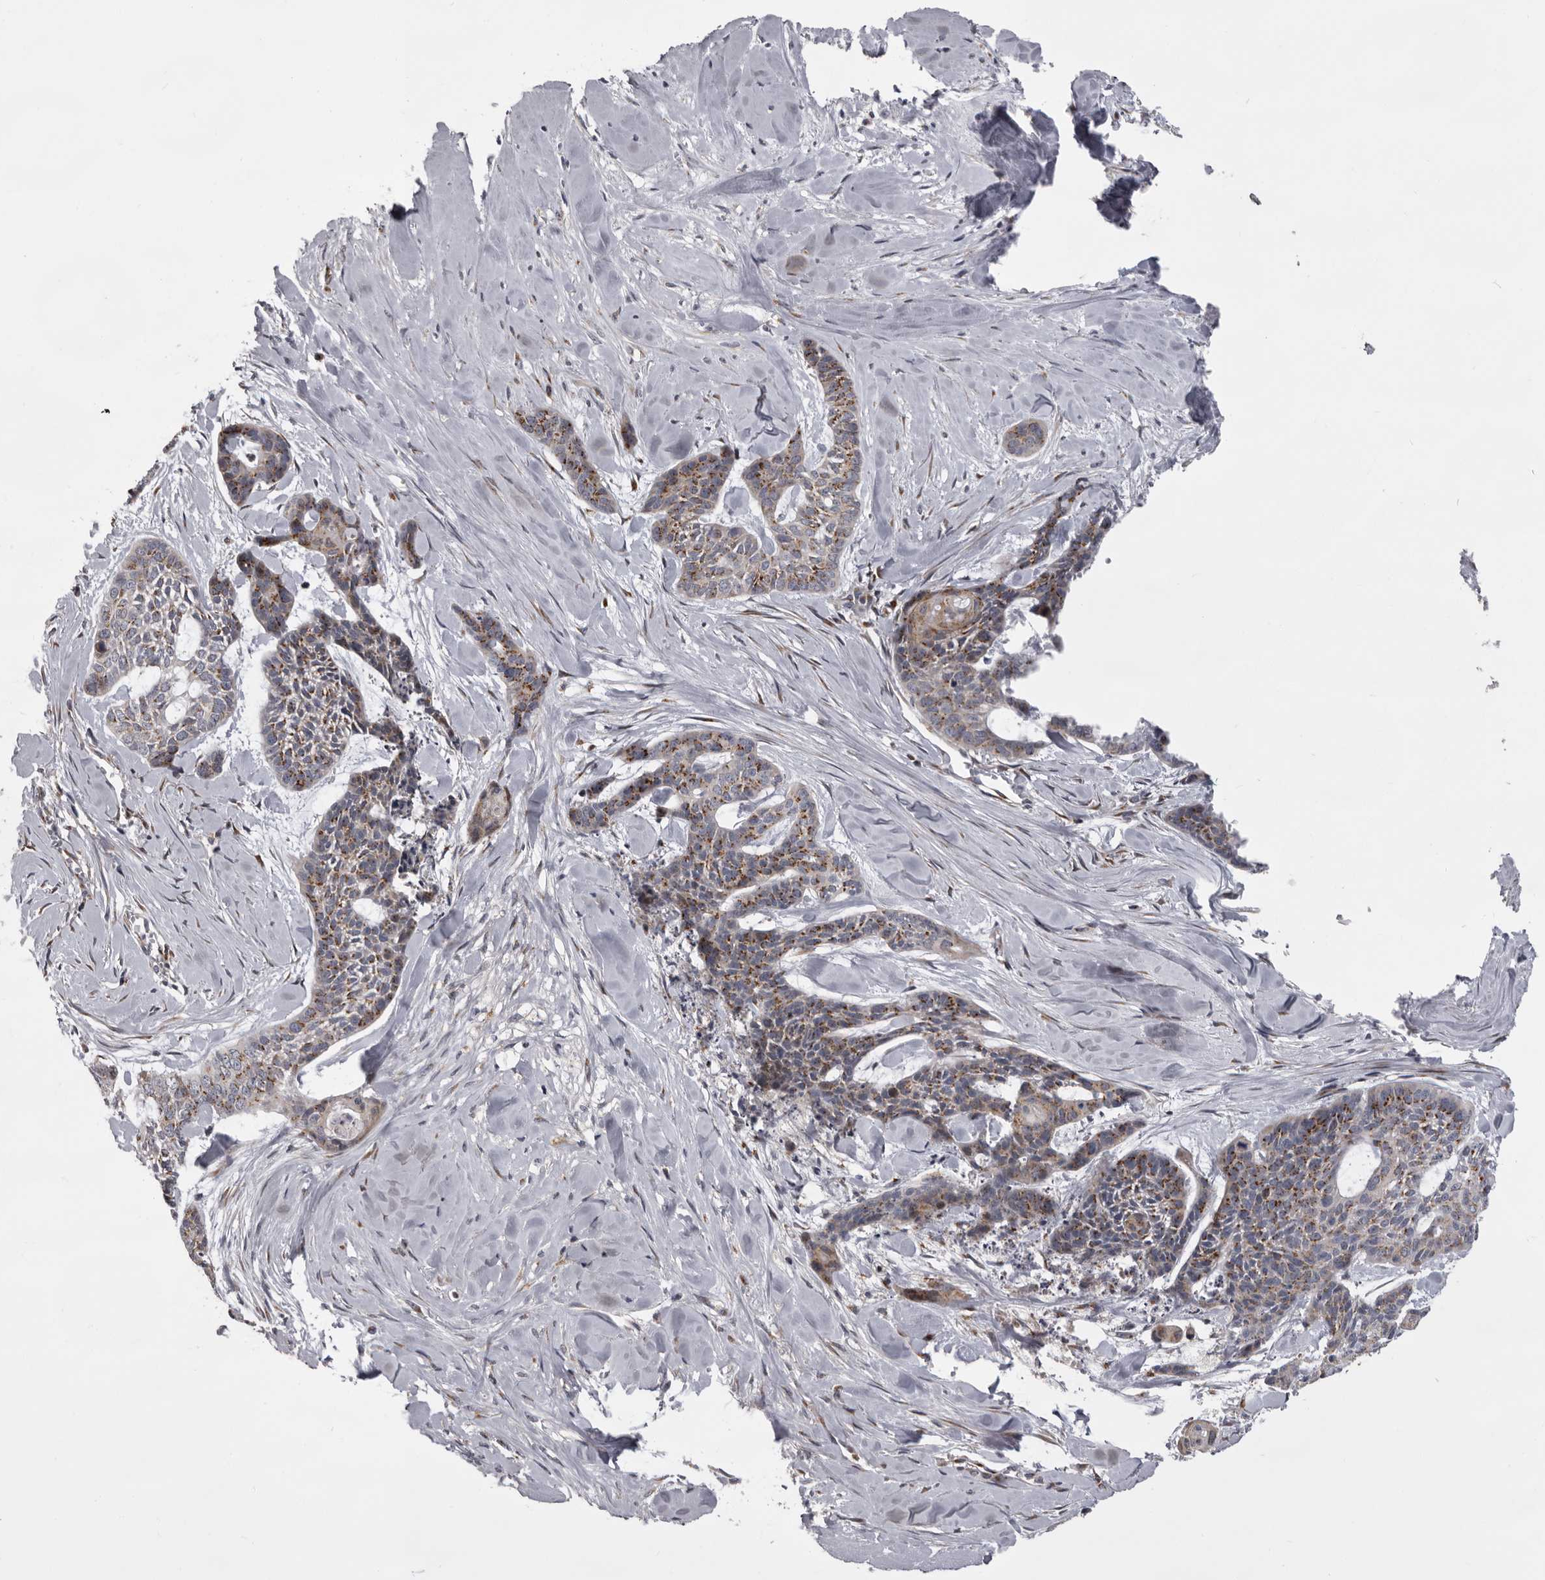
{"staining": {"intensity": "moderate", "quantity": ">75%", "location": "cytoplasmic/membranous"}, "tissue": "skin cancer", "cell_type": "Tumor cells", "image_type": "cancer", "snomed": [{"axis": "morphology", "description": "Basal cell carcinoma"}, {"axis": "topography", "description": "Skin"}], "caption": "About >75% of tumor cells in skin cancer demonstrate moderate cytoplasmic/membranous protein expression as visualized by brown immunohistochemical staining.", "gene": "WDR47", "patient": {"sex": "female", "age": 64}}